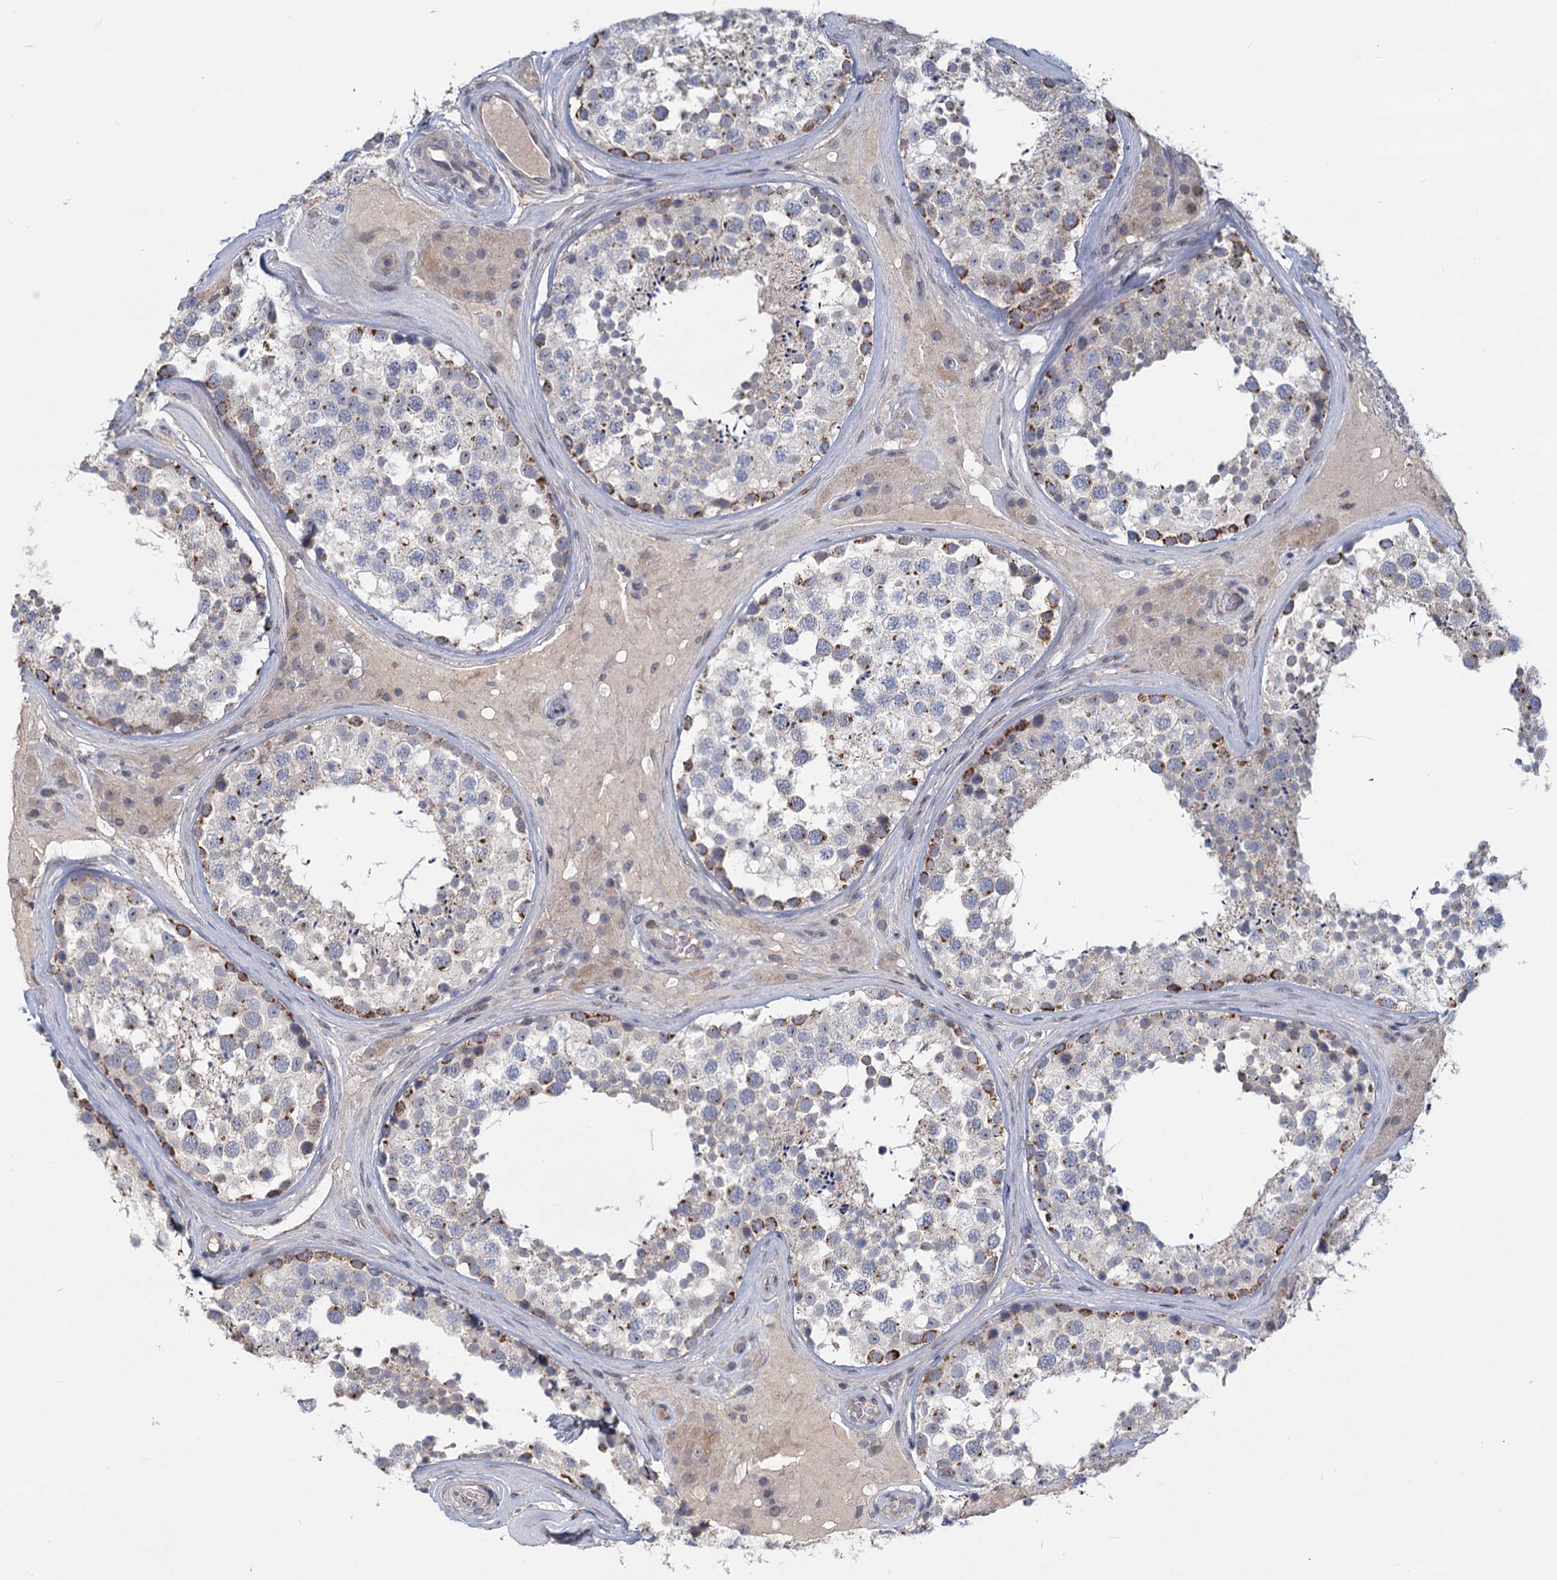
{"staining": {"intensity": "moderate", "quantity": "<25%", "location": "cytoplasmic/membranous"}, "tissue": "testis", "cell_type": "Cells in seminiferous ducts", "image_type": "normal", "snomed": [{"axis": "morphology", "description": "Normal tissue, NOS"}, {"axis": "topography", "description": "Testis"}], "caption": "Protein staining of unremarkable testis displays moderate cytoplasmic/membranous staining in approximately <25% of cells in seminiferous ducts.", "gene": "STAP1", "patient": {"sex": "male", "age": 46}}